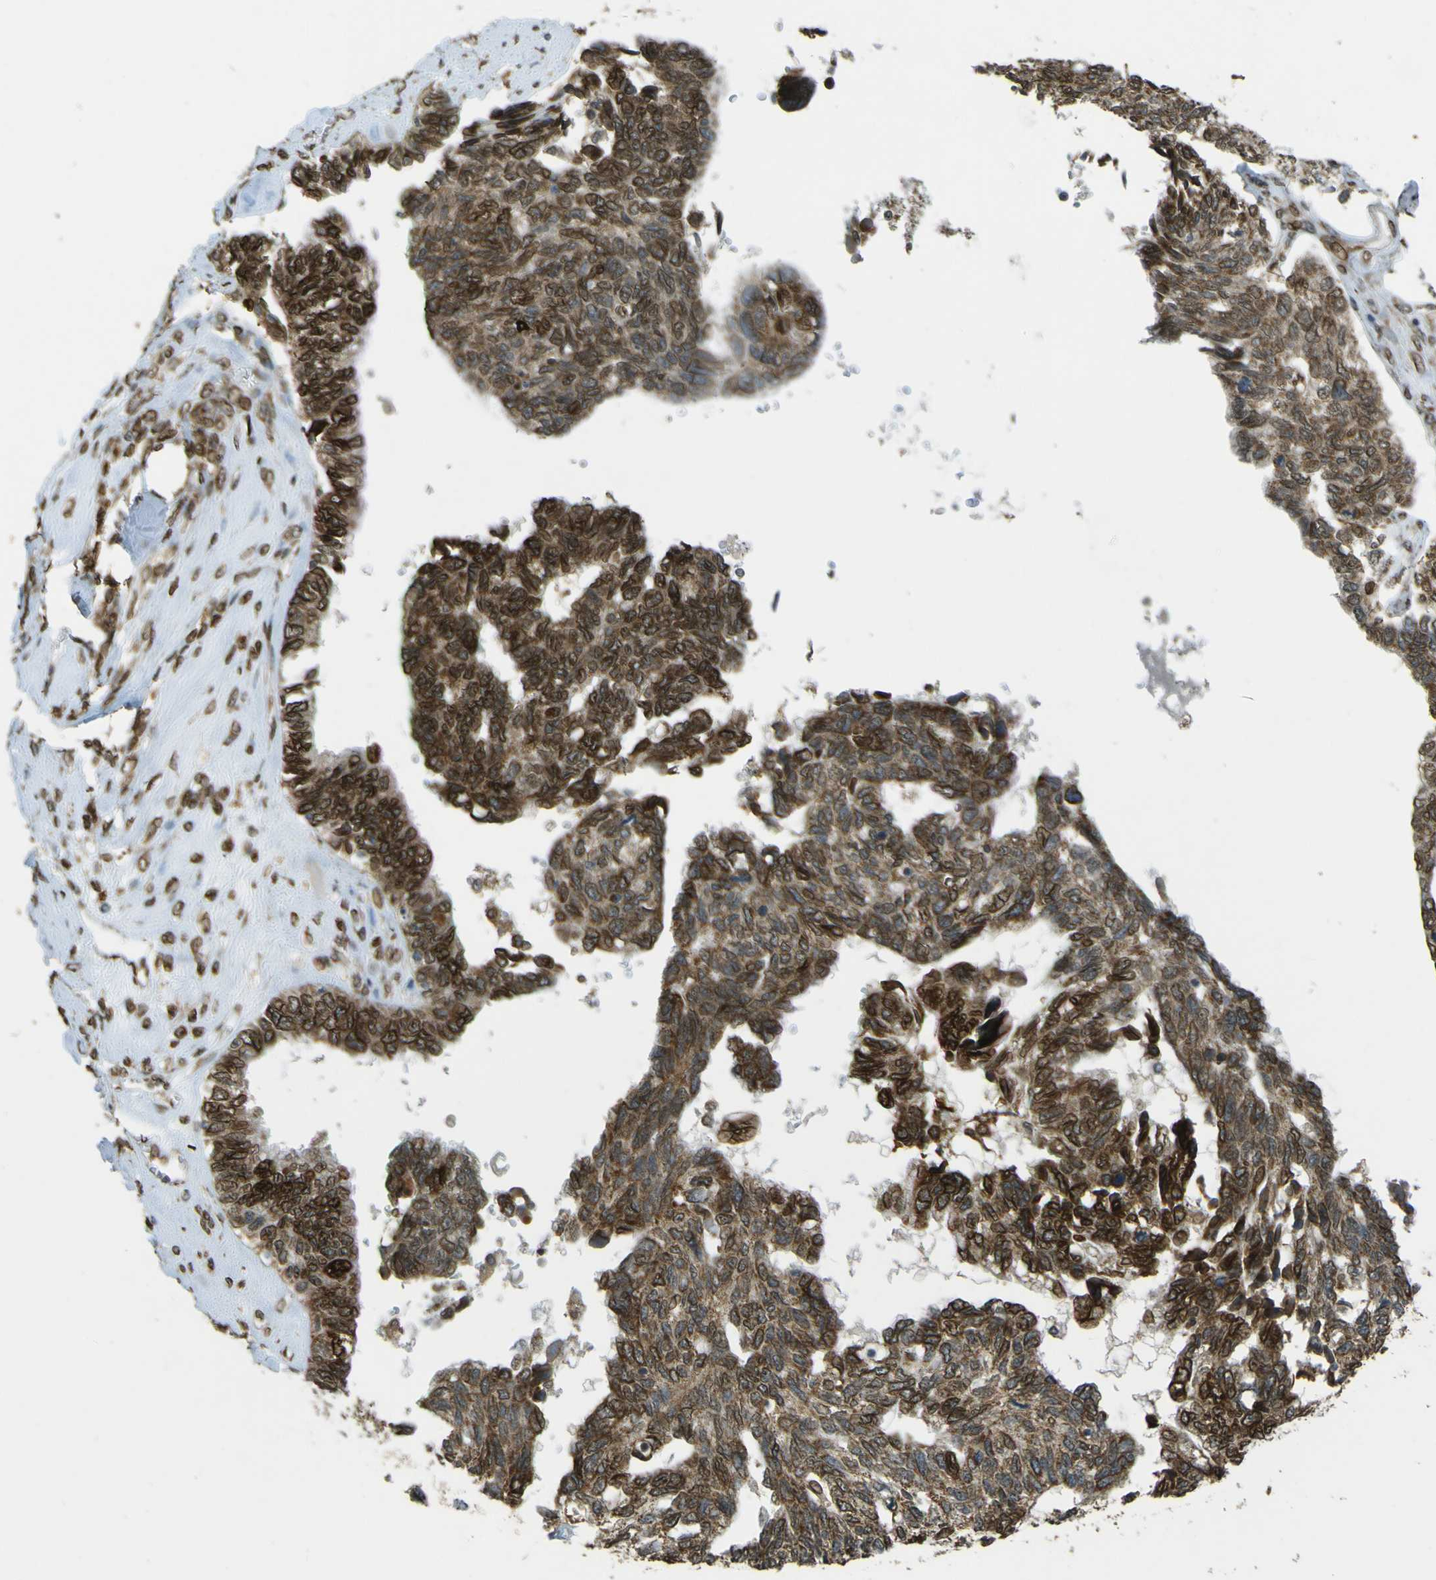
{"staining": {"intensity": "moderate", "quantity": ">75%", "location": "cytoplasmic/membranous,nuclear"}, "tissue": "ovarian cancer", "cell_type": "Tumor cells", "image_type": "cancer", "snomed": [{"axis": "morphology", "description": "Cystadenocarcinoma, serous, NOS"}, {"axis": "topography", "description": "Ovary"}], "caption": "This histopathology image displays immunohistochemistry staining of ovarian cancer (serous cystadenocarcinoma), with medium moderate cytoplasmic/membranous and nuclear expression in about >75% of tumor cells.", "gene": "GALNT1", "patient": {"sex": "female", "age": 79}}